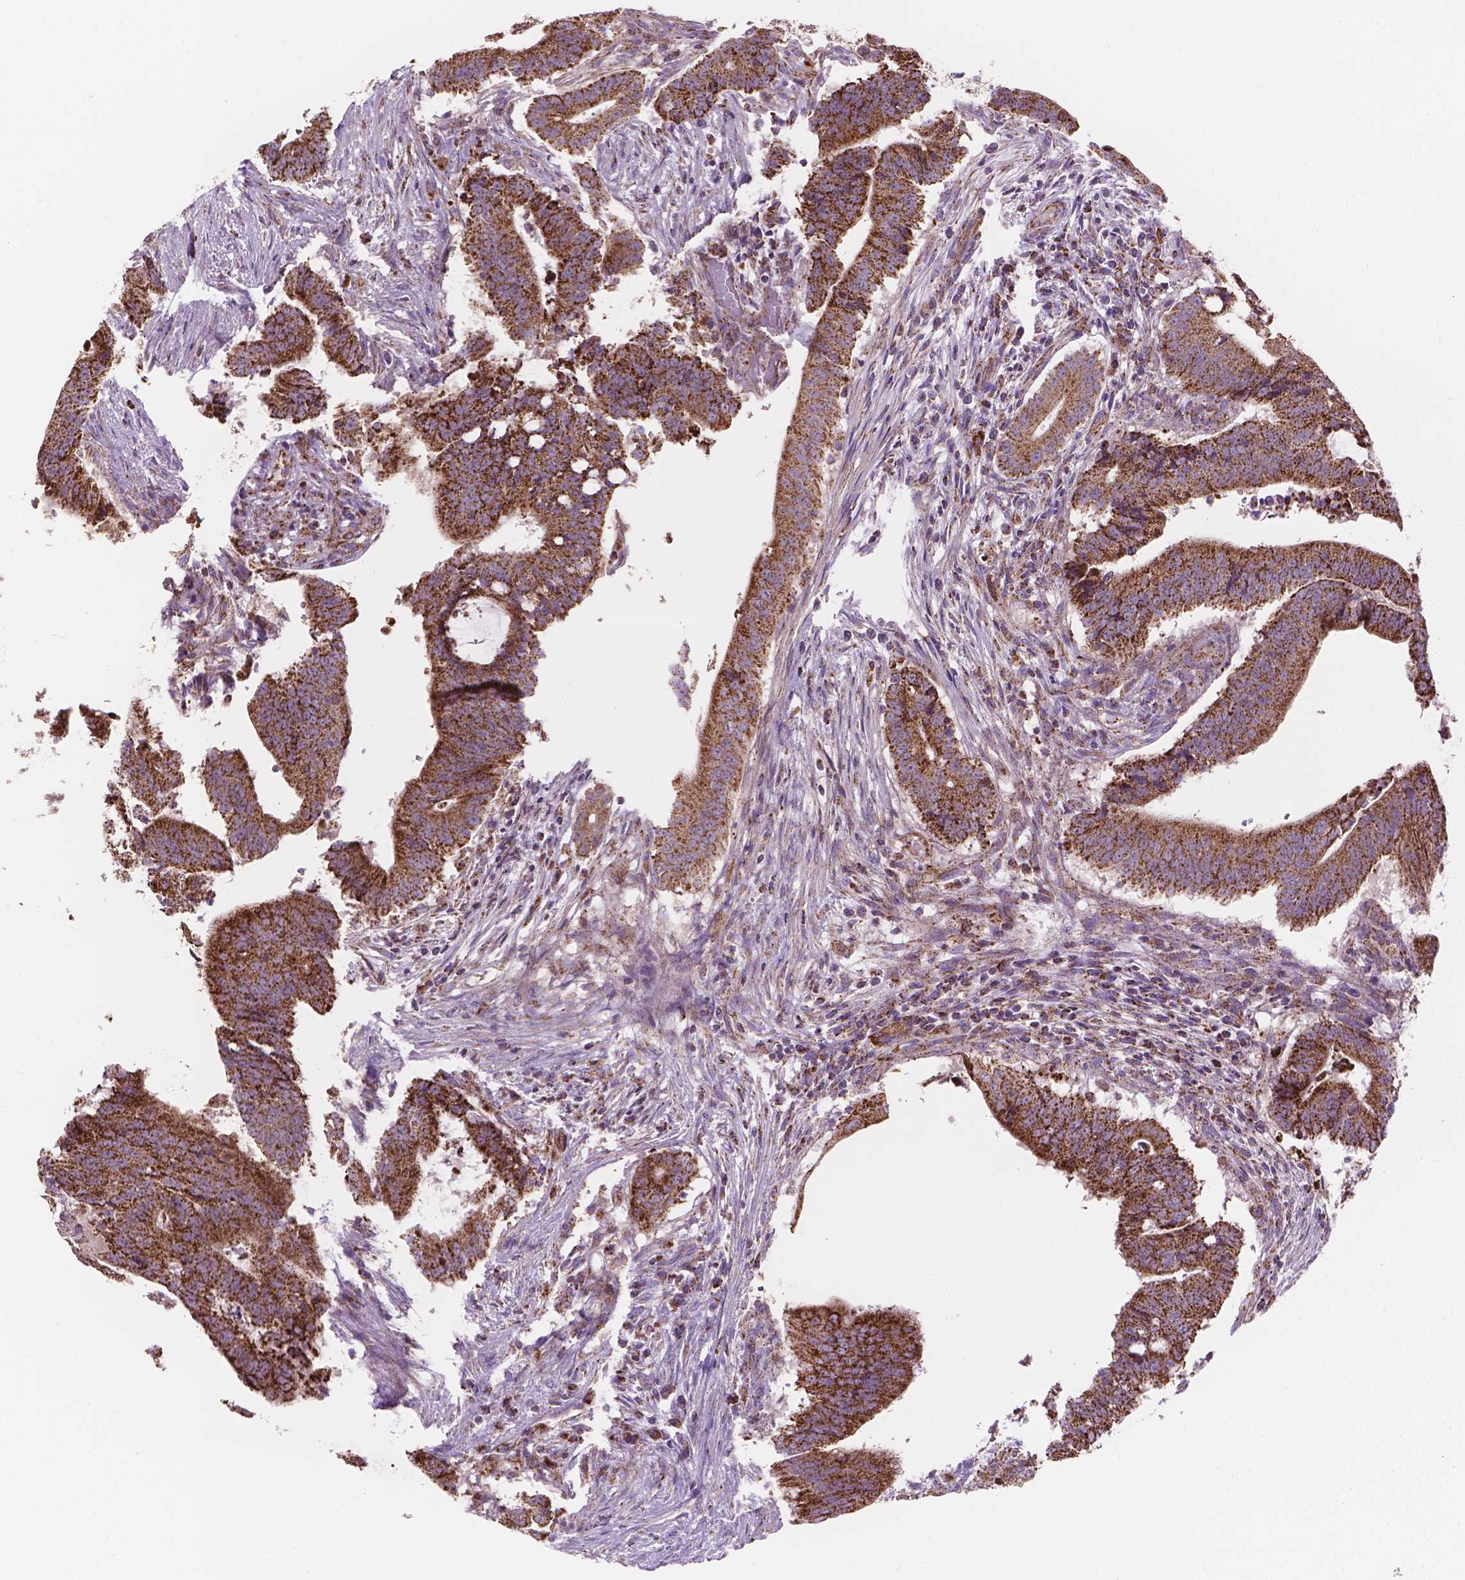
{"staining": {"intensity": "strong", "quantity": ">75%", "location": "cytoplasmic/membranous"}, "tissue": "colorectal cancer", "cell_type": "Tumor cells", "image_type": "cancer", "snomed": [{"axis": "morphology", "description": "Adenocarcinoma, NOS"}, {"axis": "topography", "description": "Colon"}], "caption": "Immunohistochemistry histopathology image of human adenocarcinoma (colorectal) stained for a protein (brown), which exhibits high levels of strong cytoplasmic/membranous positivity in about >75% of tumor cells.", "gene": "PIBF1", "patient": {"sex": "female", "age": 43}}